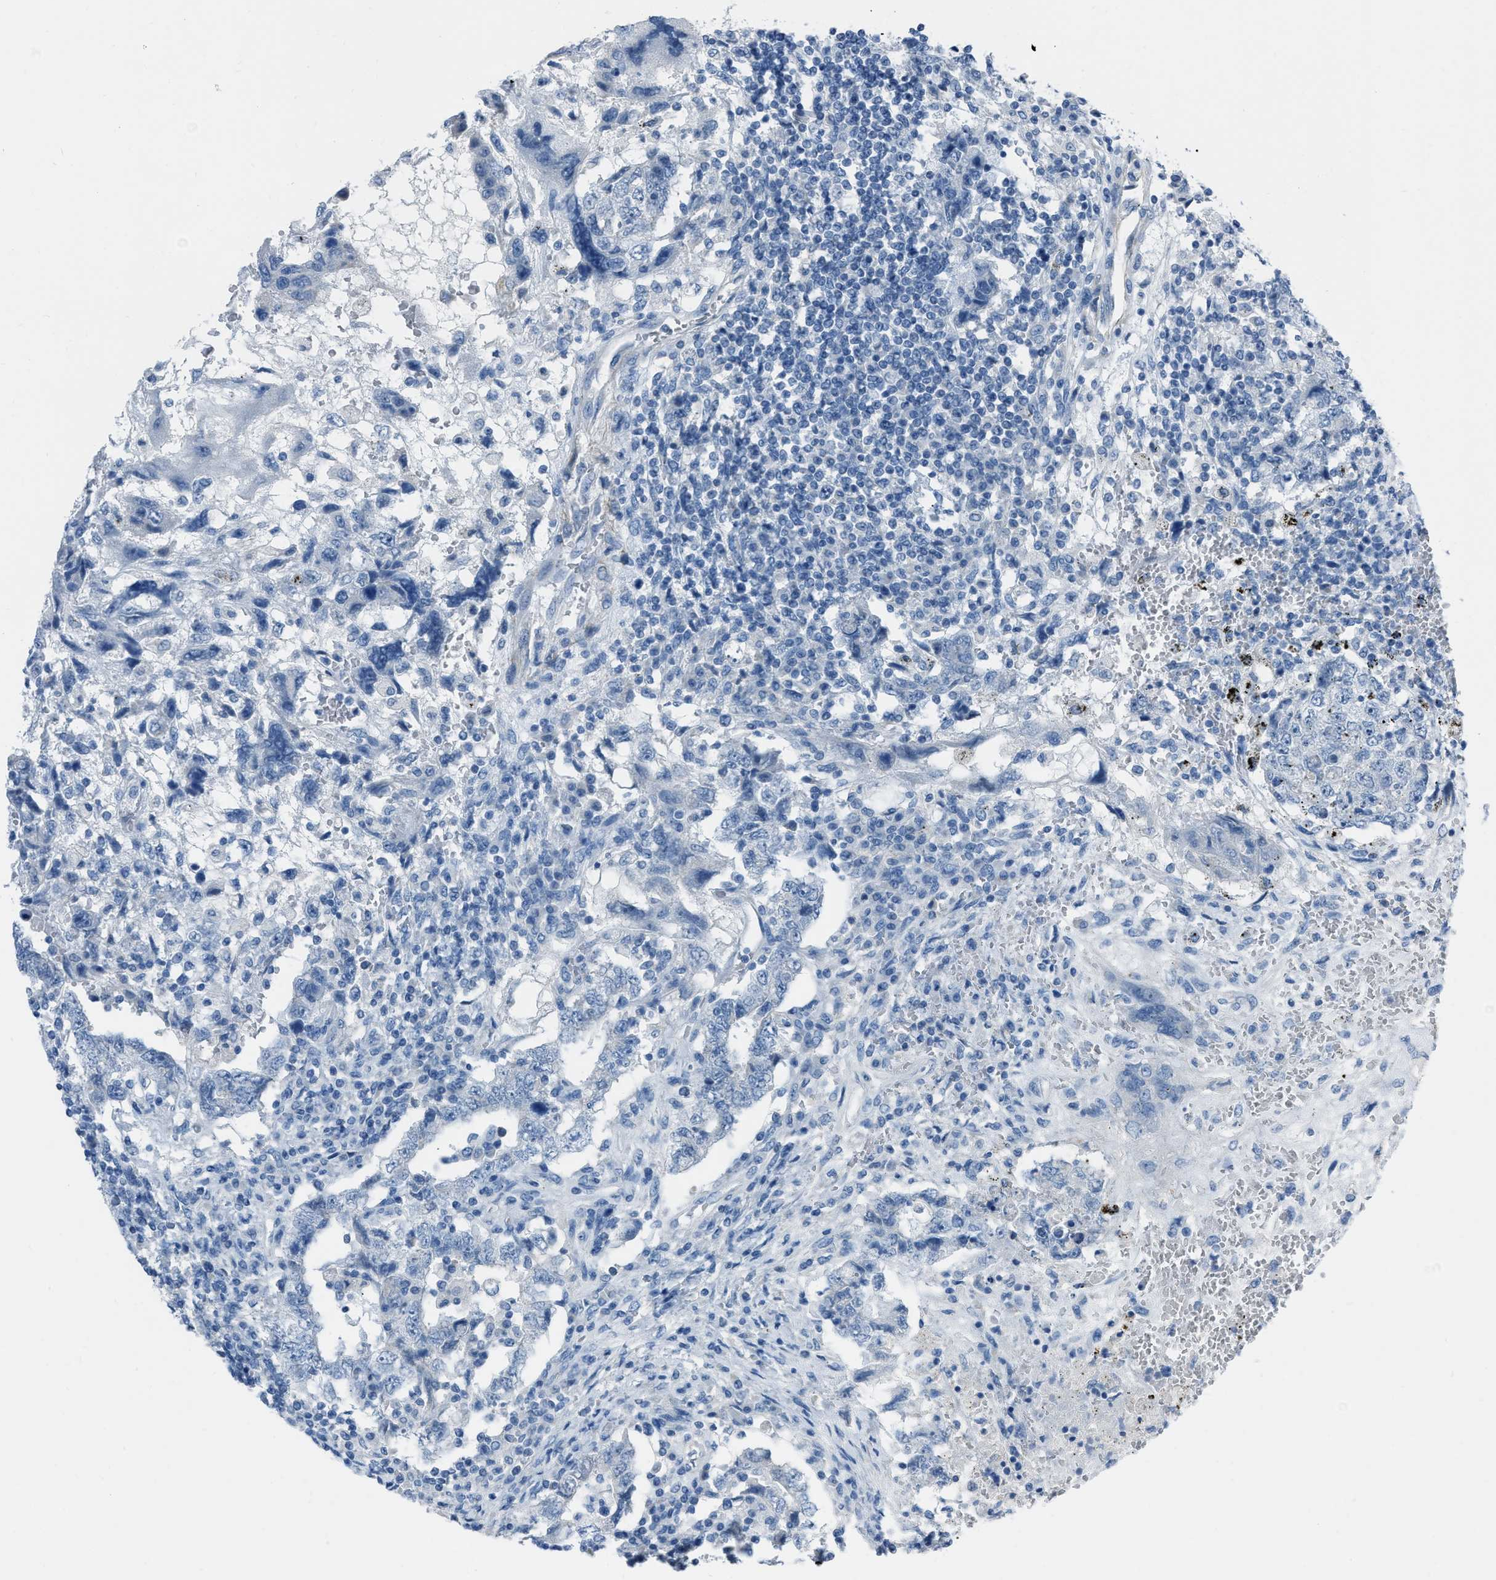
{"staining": {"intensity": "negative", "quantity": "none", "location": "none"}, "tissue": "testis cancer", "cell_type": "Tumor cells", "image_type": "cancer", "snomed": [{"axis": "morphology", "description": "Carcinoma, Embryonal, NOS"}, {"axis": "topography", "description": "Testis"}], "caption": "Immunohistochemistry (IHC) of human embryonal carcinoma (testis) shows no staining in tumor cells.", "gene": "SPATC1L", "patient": {"sex": "male", "age": 26}}